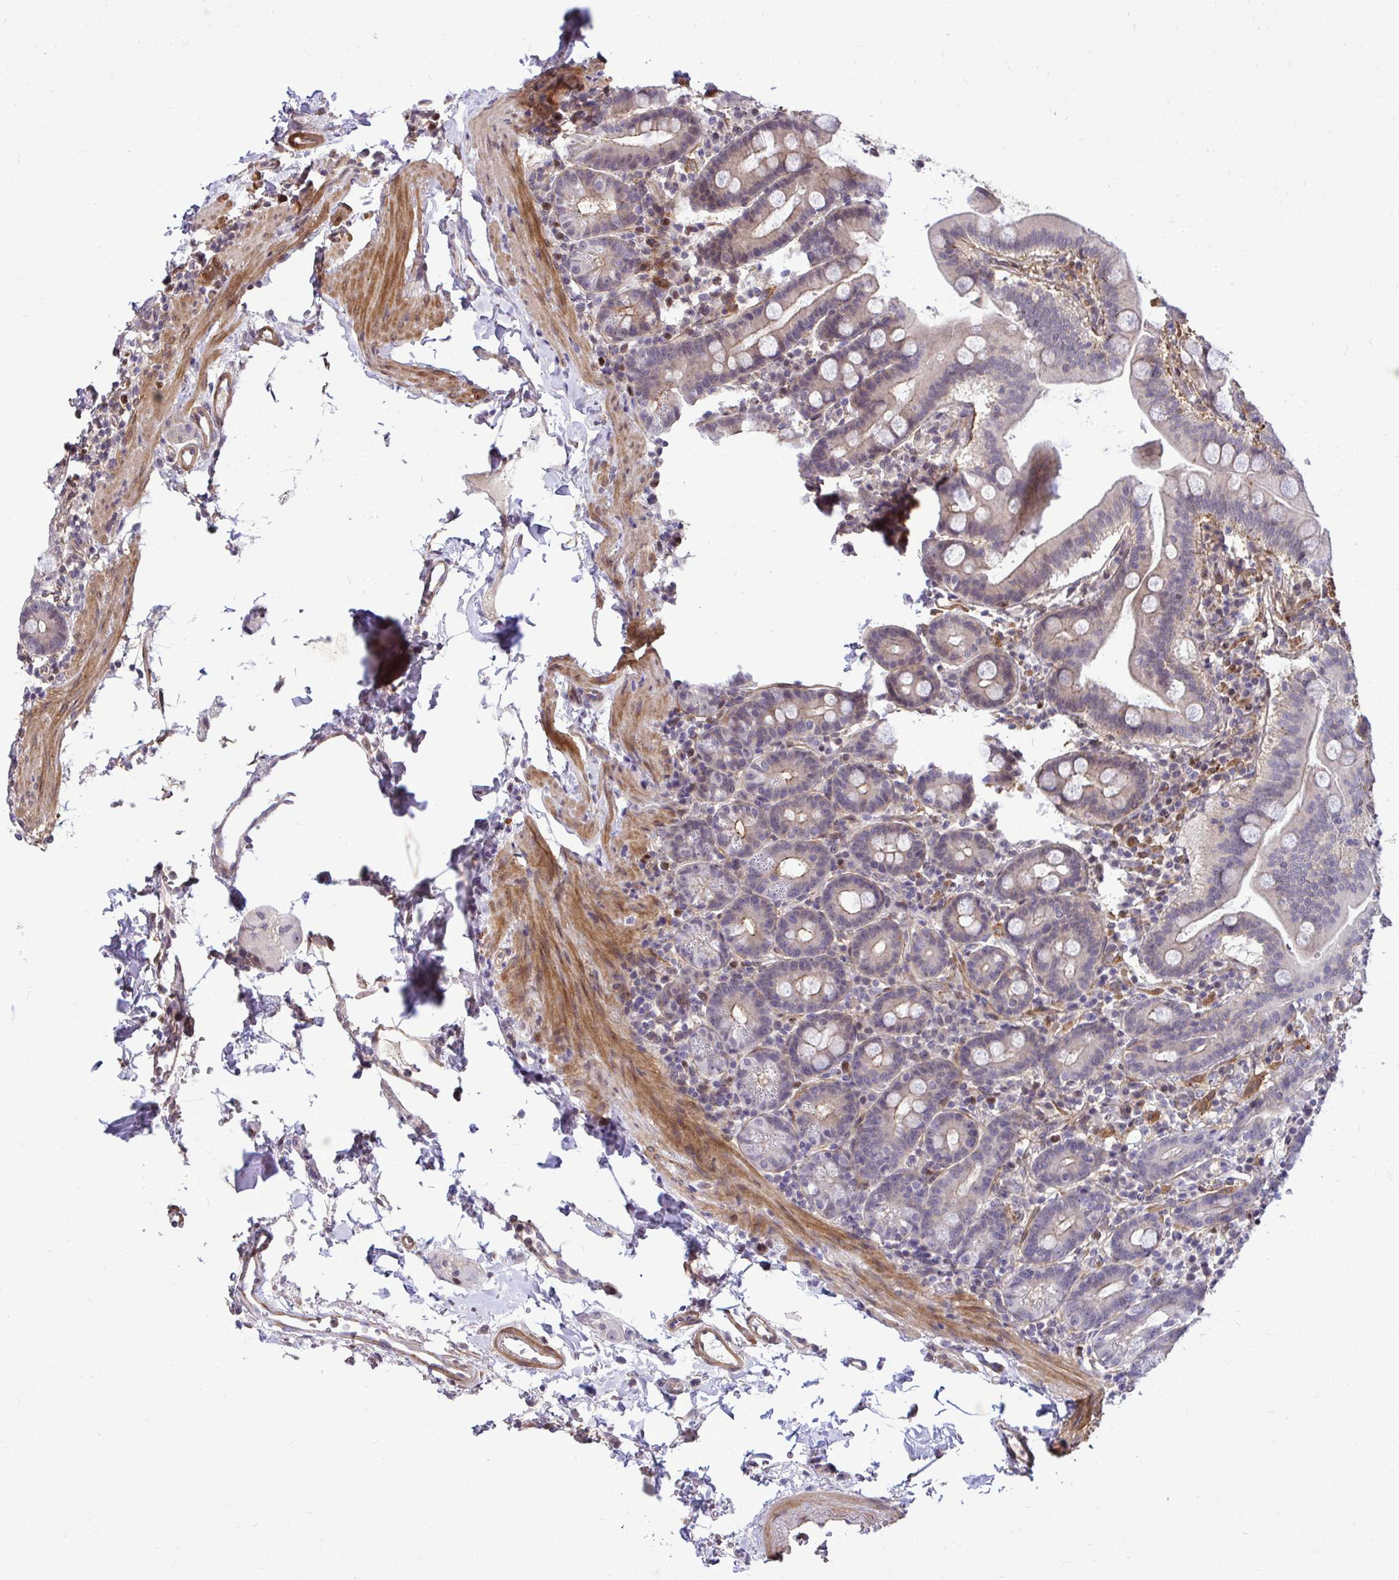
{"staining": {"intensity": "weak", "quantity": "25%-75%", "location": "cytoplasmic/membranous"}, "tissue": "duodenum", "cell_type": "Glandular cells", "image_type": "normal", "snomed": [{"axis": "morphology", "description": "Normal tissue, NOS"}, {"axis": "topography", "description": "Pancreas"}, {"axis": "topography", "description": "Duodenum"}], "caption": "Immunohistochemistry (DAB (3,3'-diaminobenzidine)) staining of unremarkable duodenum displays weak cytoplasmic/membranous protein positivity in about 25%-75% of glandular cells.", "gene": "TRIP6", "patient": {"sex": "male", "age": 59}}